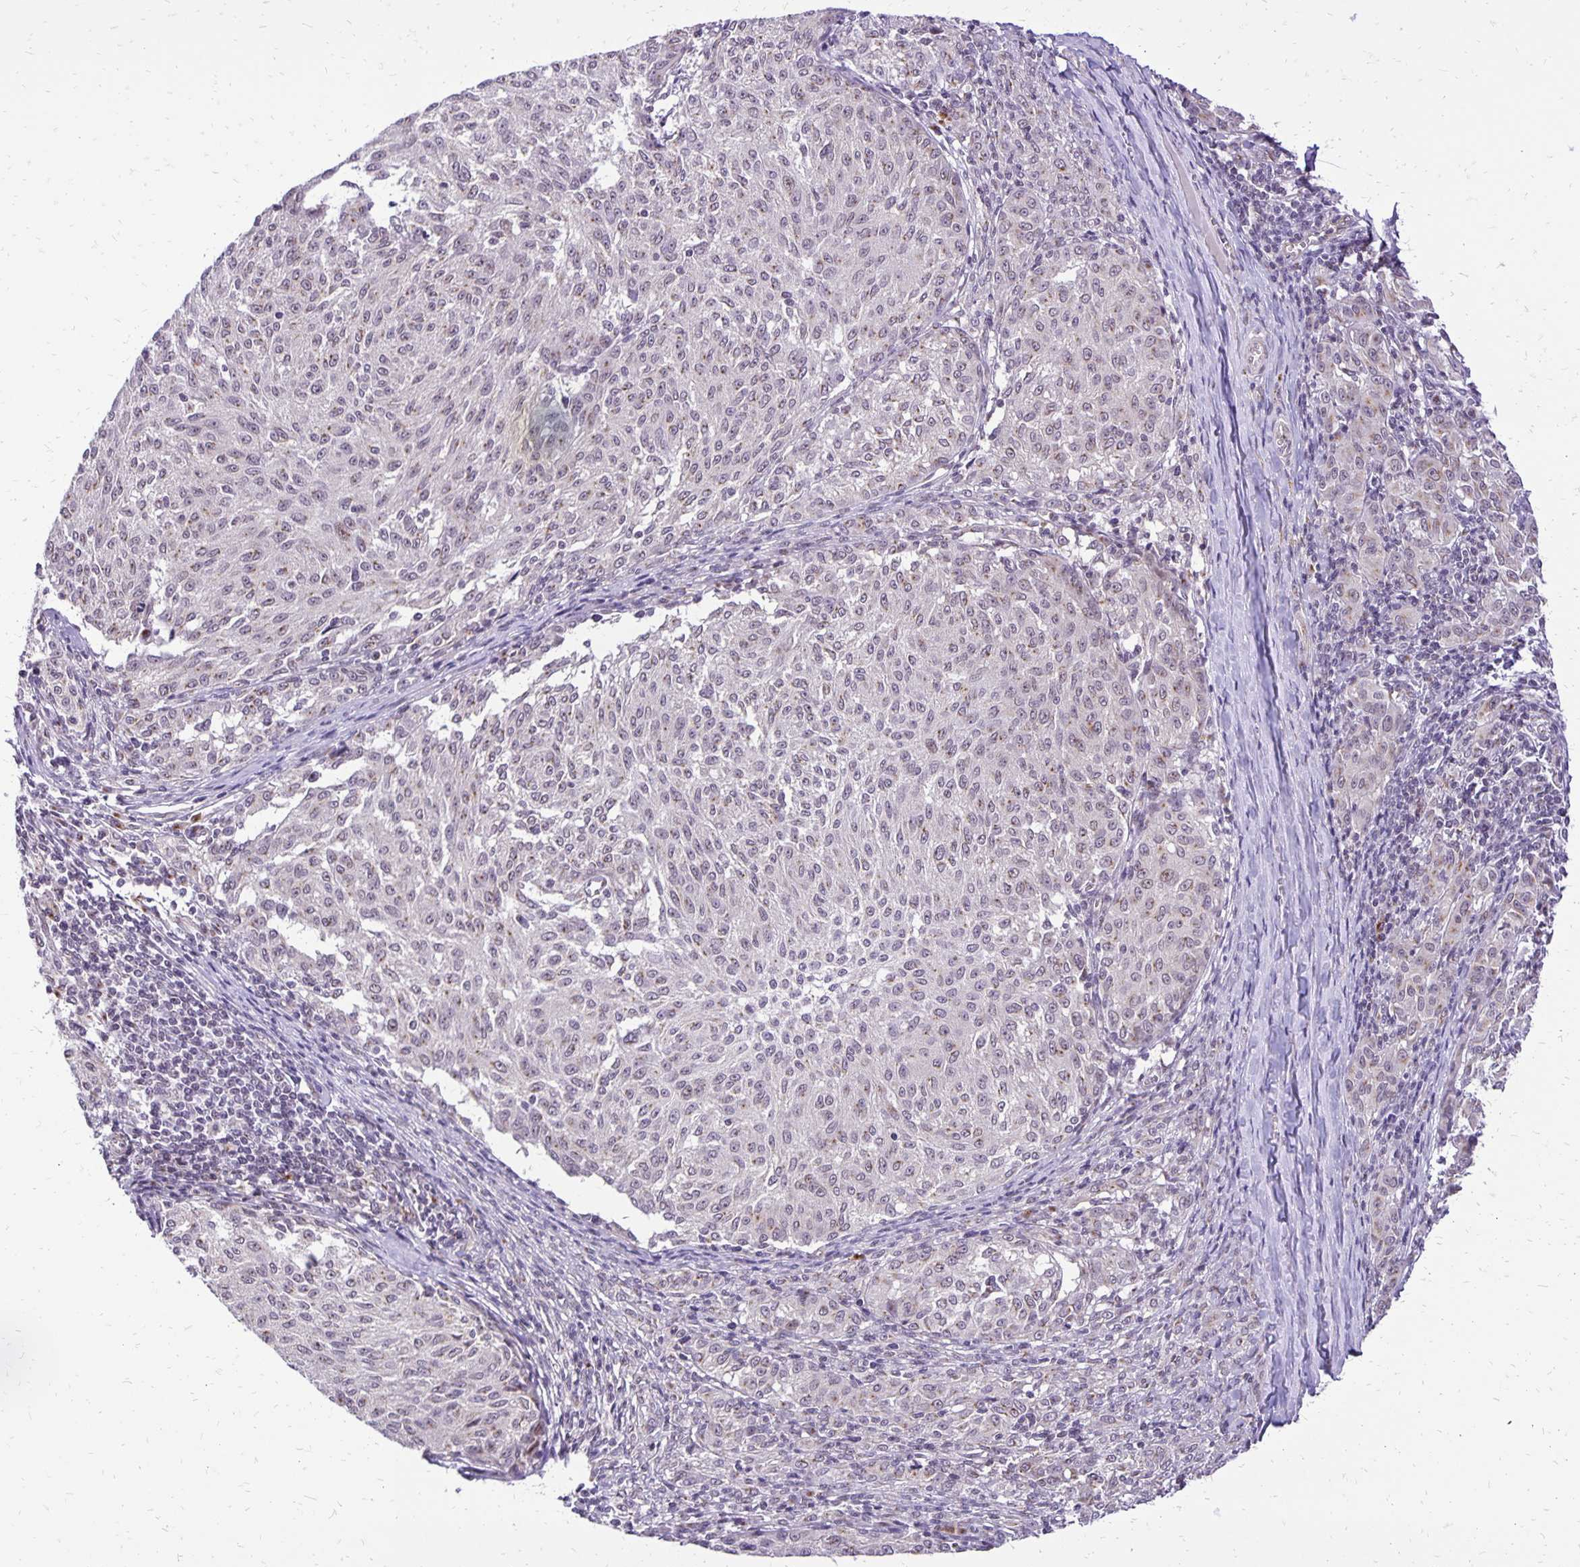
{"staining": {"intensity": "negative", "quantity": "none", "location": "none"}, "tissue": "melanoma", "cell_type": "Tumor cells", "image_type": "cancer", "snomed": [{"axis": "morphology", "description": "Malignant melanoma, NOS"}, {"axis": "topography", "description": "Skin"}], "caption": "Micrograph shows no significant protein positivity in tumor cells of melanoma.", "gene": "GOLGA5", "patient": {"sex": "female", "age": 72}}